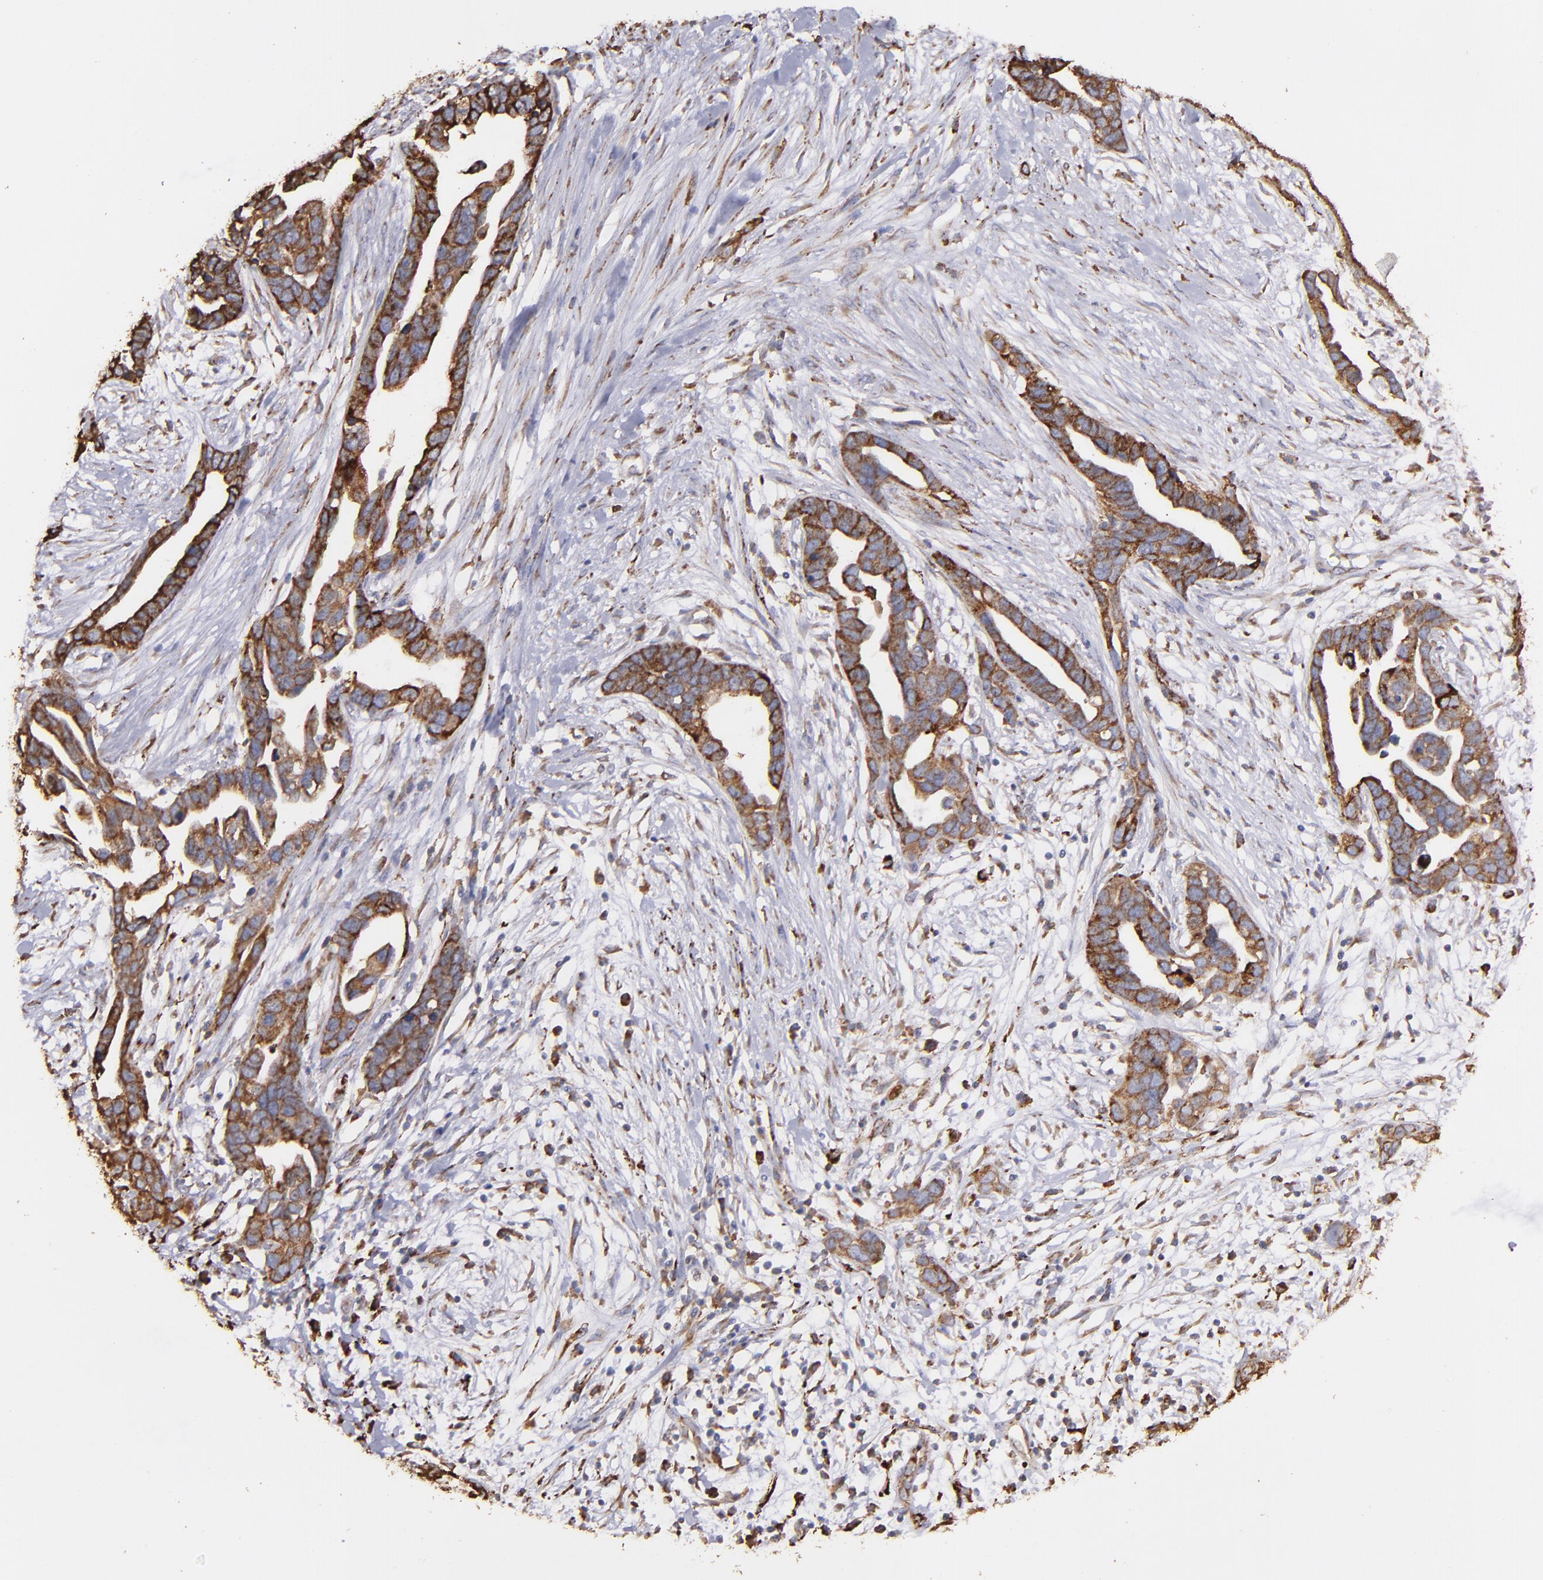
{"staining": {"intensity": "moderate", "quantity": ">75%", "location": "cytoplasmic/membranous"}, "tissue": "ovarian cancer", "cell_type": "Tumor cells", "image_type": "cancer", "snomed": [{"axis": "morphology", "description": "Cystadenocarcinoma, serous, NOS"}, {"axis": "topography", "description": "Ovary"}], "caption": "The photomicrograph reveals a brown stain indicating the presence of a protein in the cytoplasmic/membranous of tumor cells in serous cystadenocarcinoma (ovarian). Ihc stains the protein of interest in brown and the nuclei are stained blue.", "gene": "MAOB", "patient": {"sex": "female", "age": 54}}